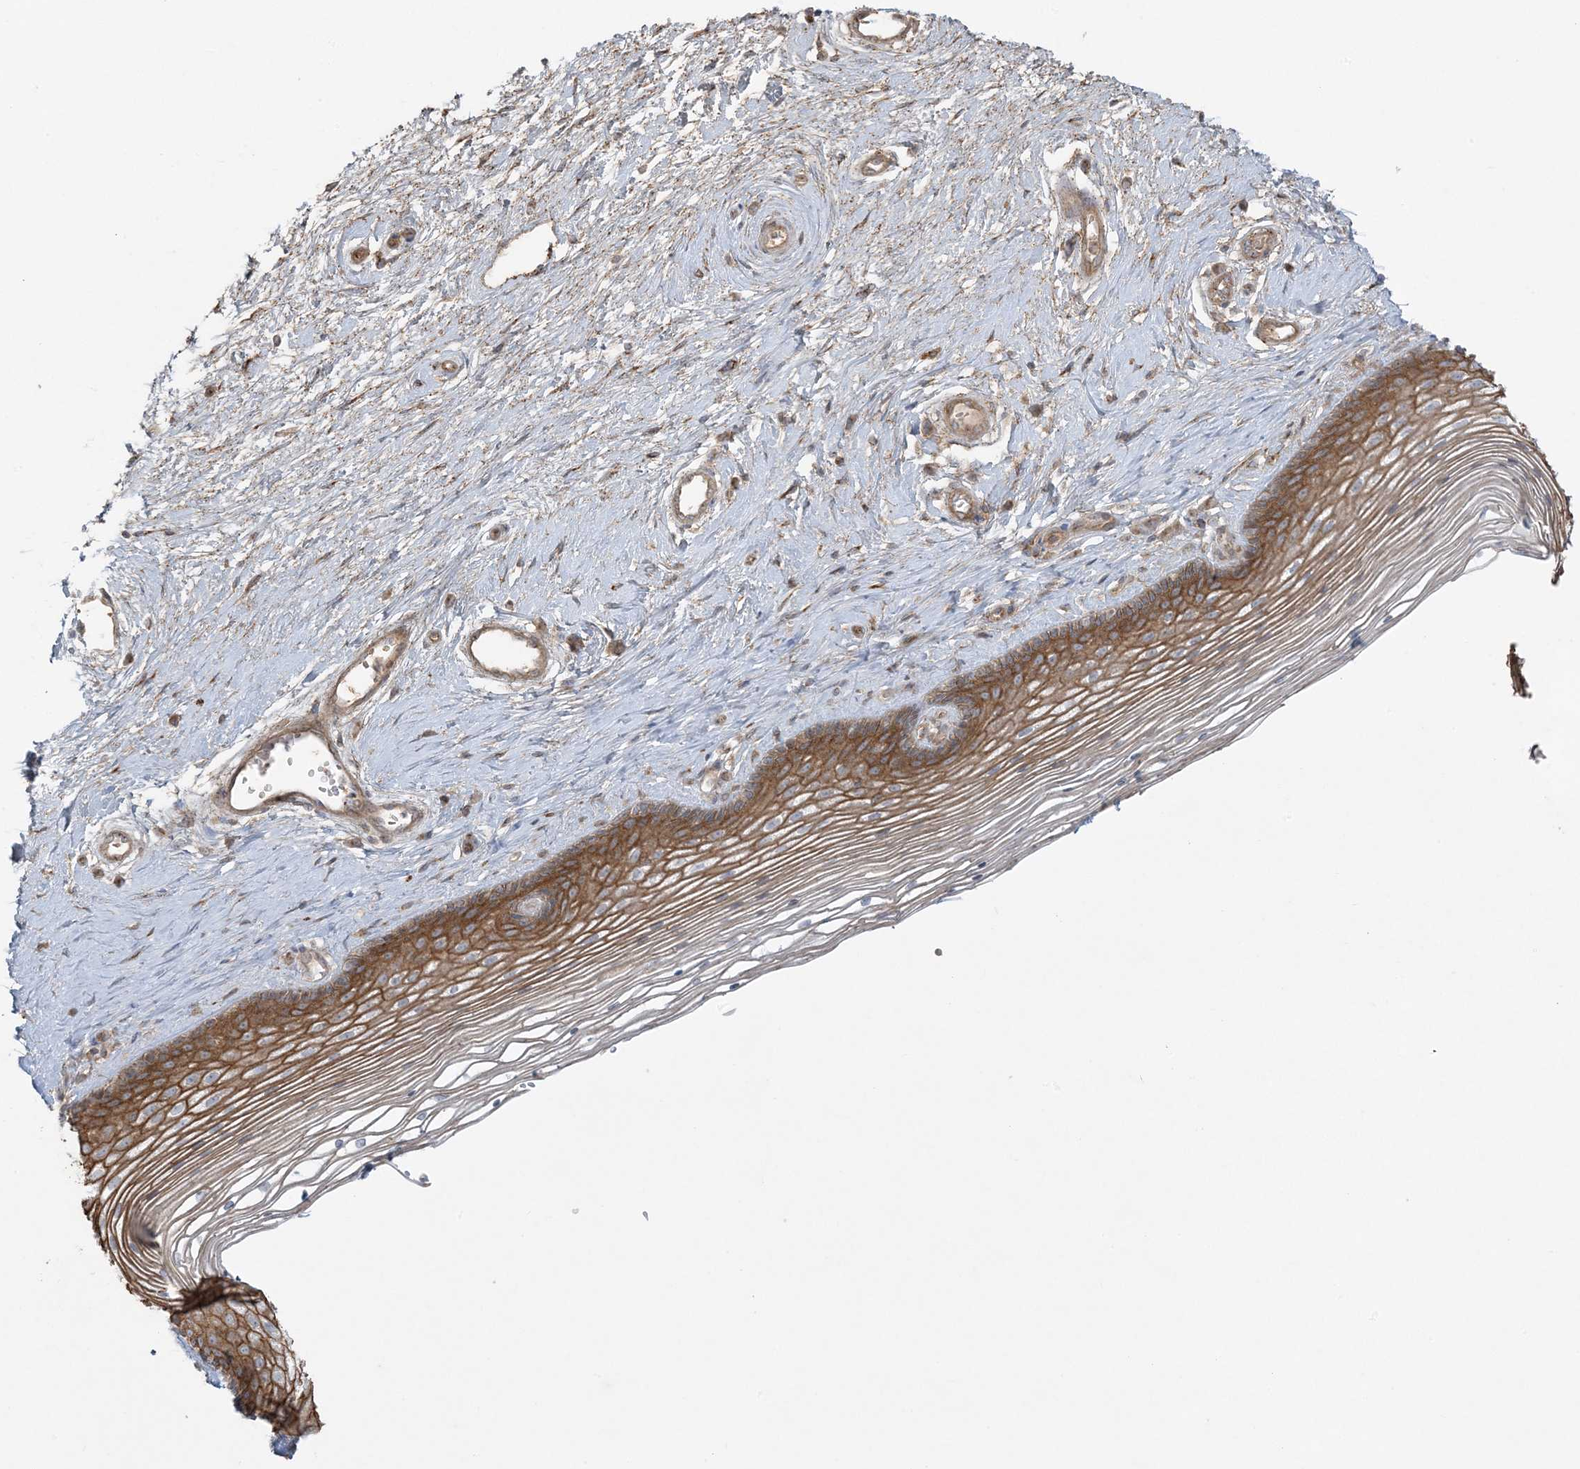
{"staining": {"intensity": "strong", "quantity": ">75%", "location": "cytoplasmic/membranous"}, "tissue": "vagina", "cell_type": "Squamous epithelial cells", "image_type": "normal", "snomed": [{"axis": "morphology", "description": "Normal tissue, NOS"}, {"axis": "topography", "description": "Vagina"}], "caption": "Brown immunohistochemical staining in benign vagina displays strong cytoplasmic/membranous positivity in about >75% of squamous epithelial cells.", "gene": "PIK3R4", "patient": {"sex": "female", "age": 46}}